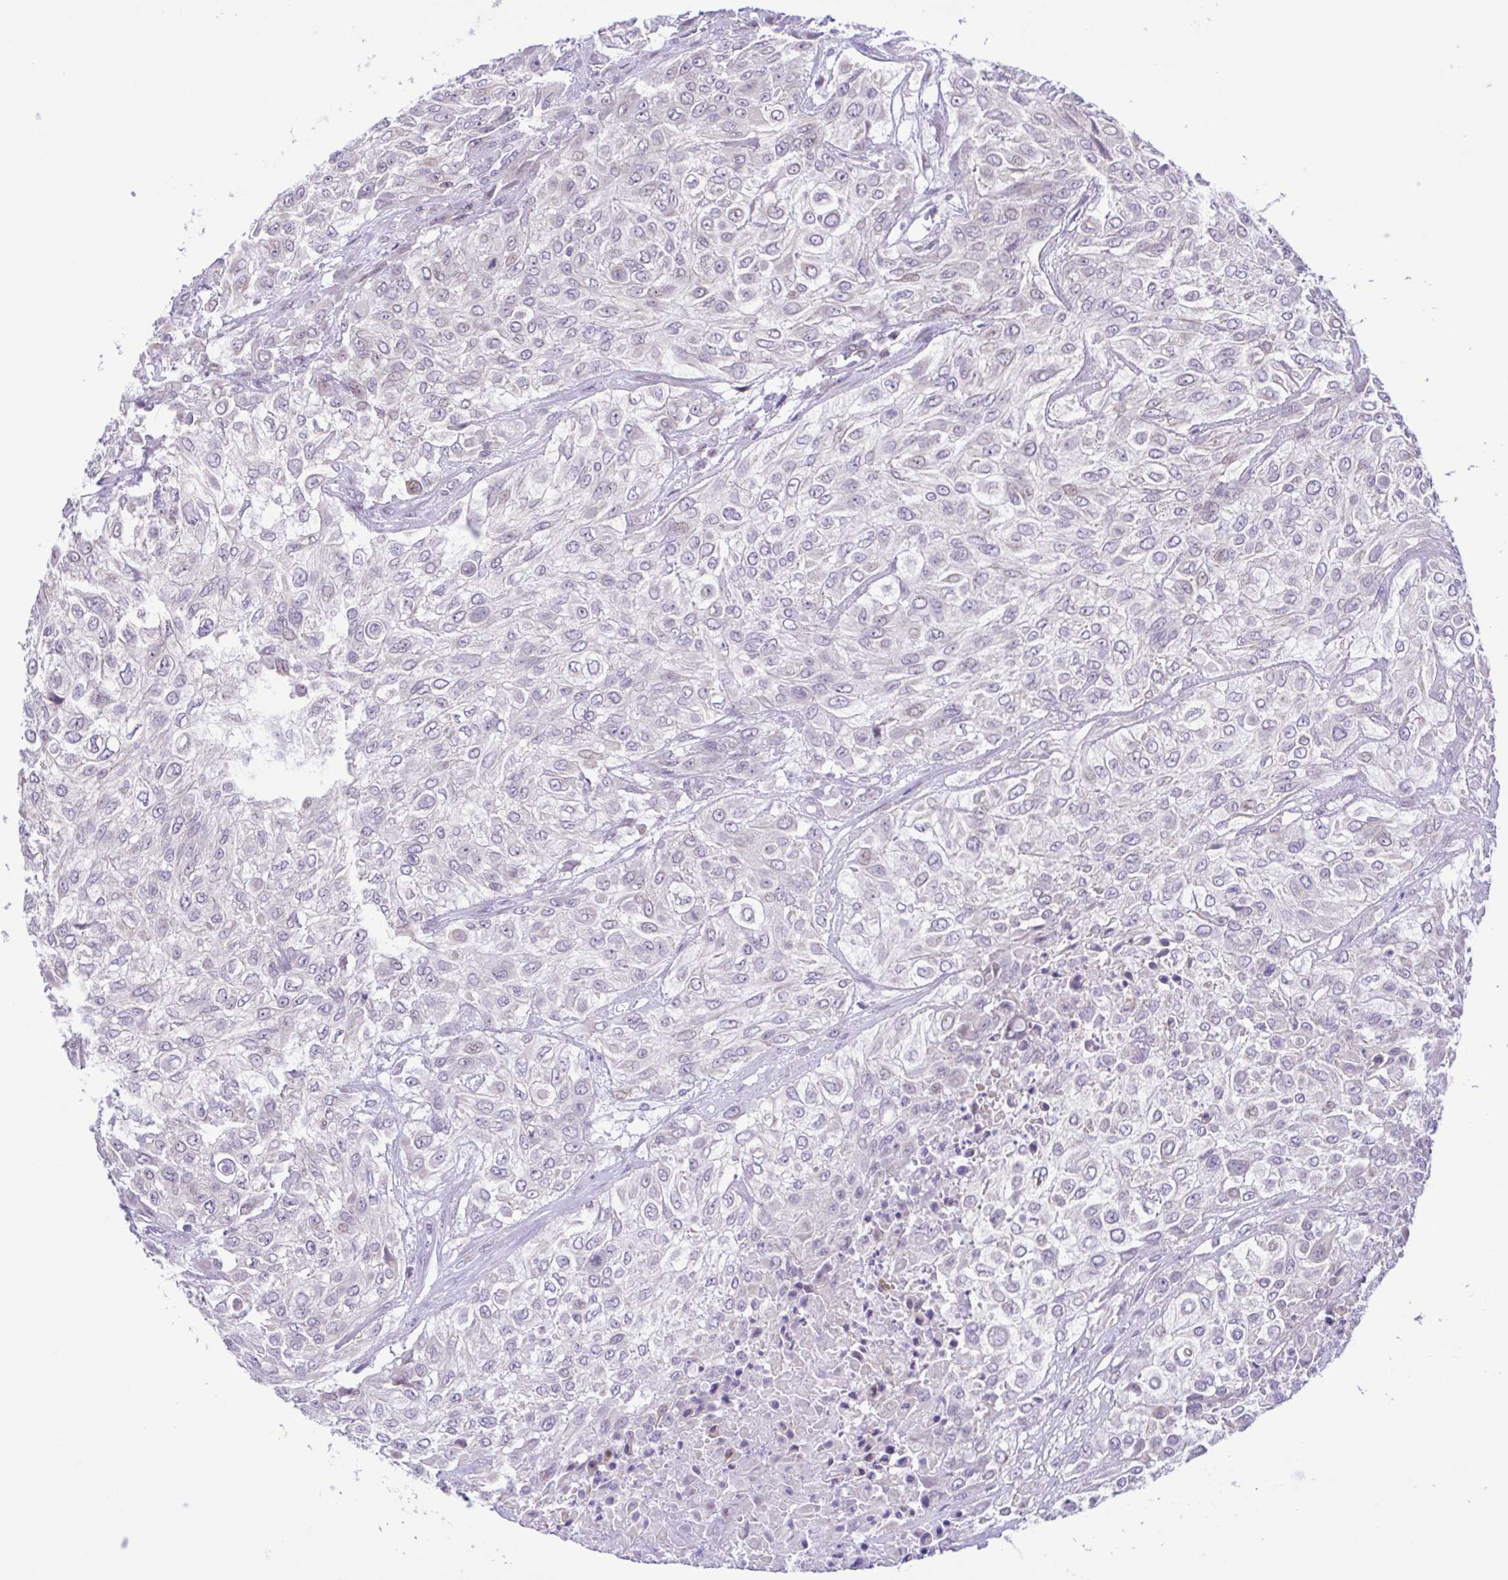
{"staining": {"intensity": "negative", "quantity": "none", "location": "none"}, "tissue": "urothelial cancer", "cell_type": "Tumor cells", "image_type": "cancer", "snomed": [{"axis": "morphology", "description": "Urothelial carcinoma, High grade"}, {"axis": "topography", "description": "Urinary bladder"}], "caption": "Immunohistochemical staining of human urothelial carcinoma (high-grade) shows no significant positivity in tumor cells.", "gene": "TGM3", "patient": {"sex": "male", "age": 57}}